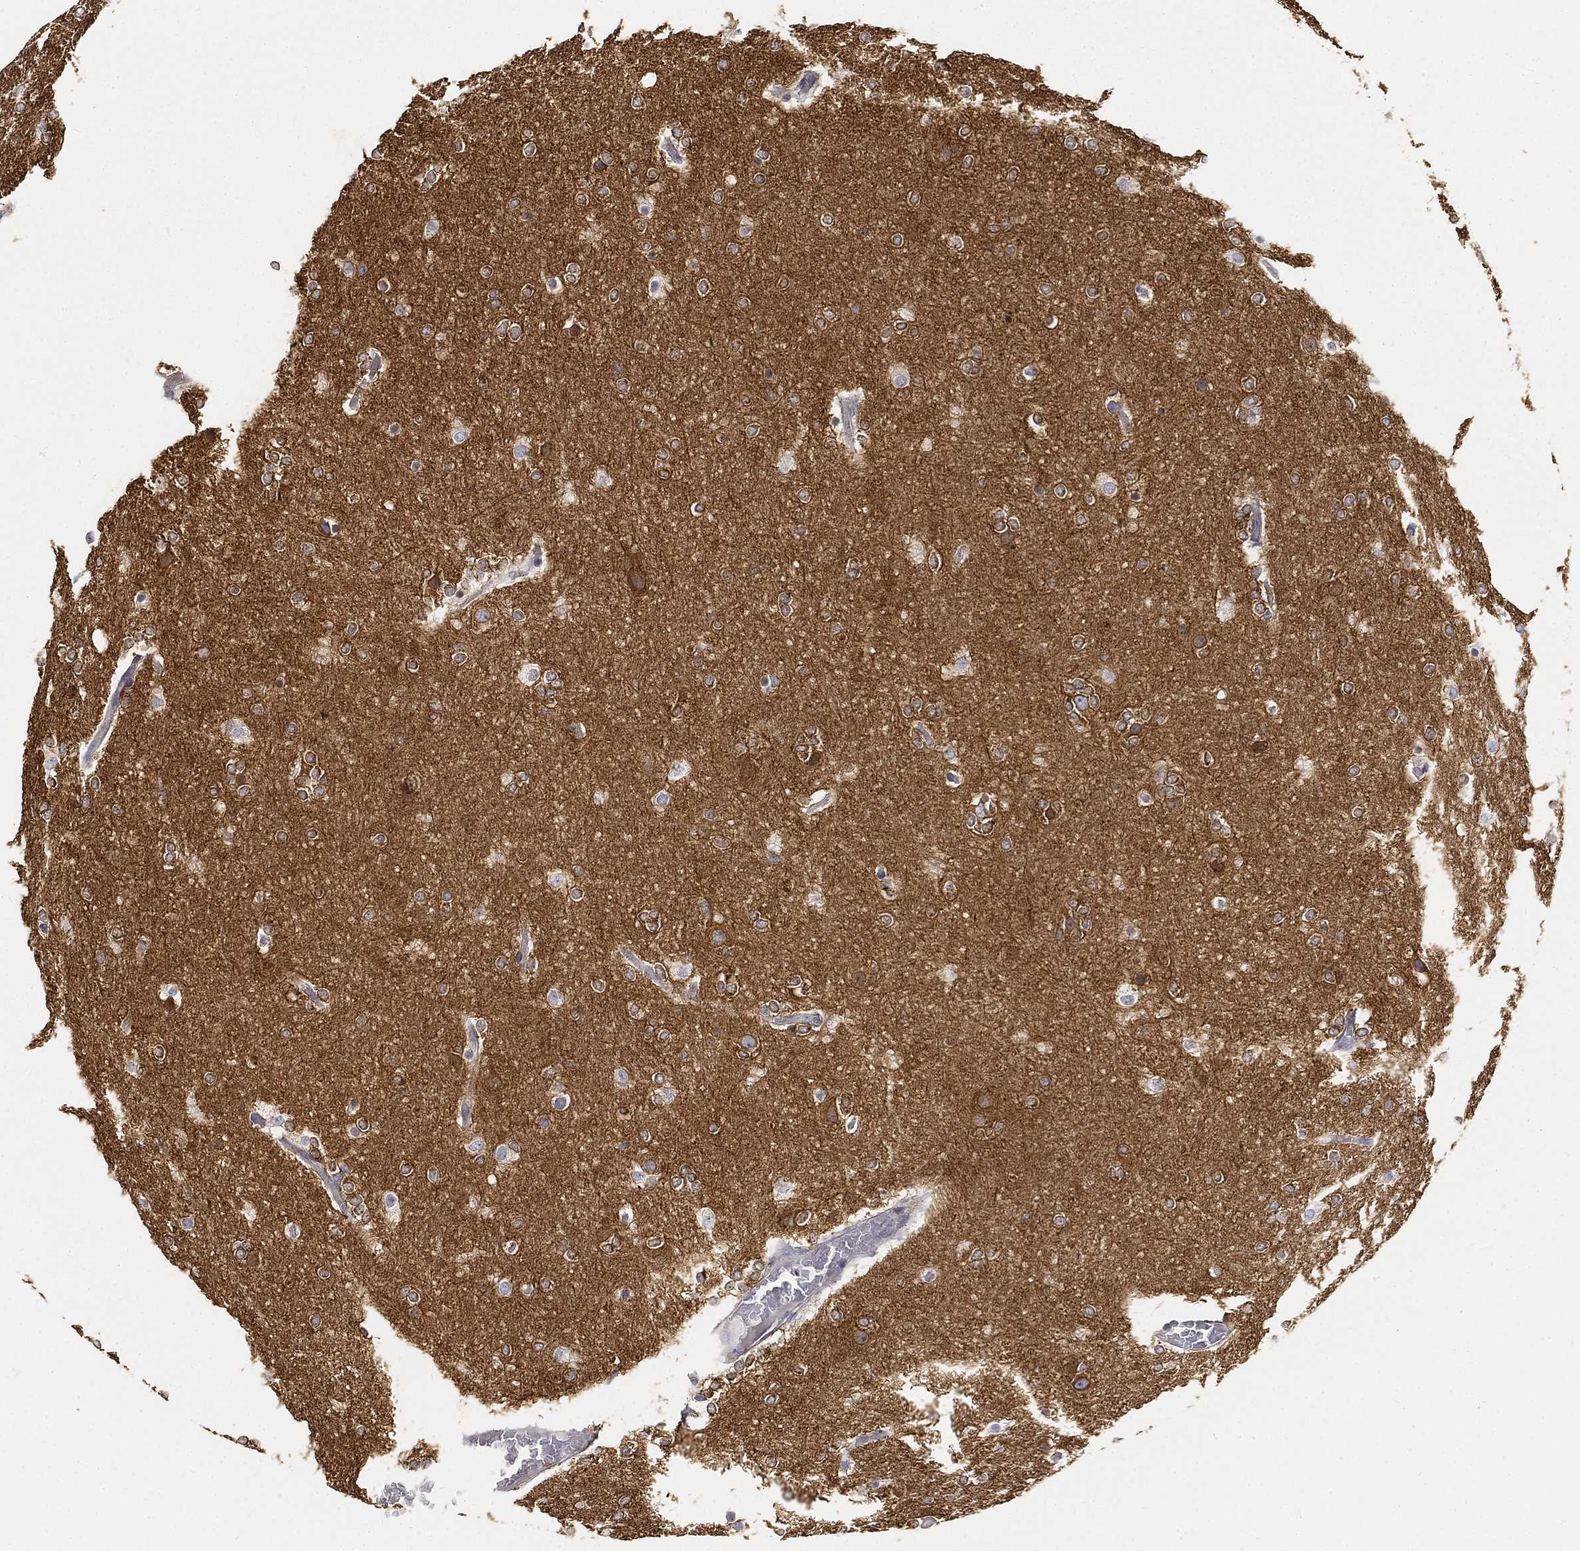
{"staining": {"intensity": "negative", "quantity": "none", "location": "none"}, "tissue": "glioma", "cell_type": "Tumor cells", "image_type": "cancer", "snomed": [{"axis": "morphology", "description": "Glioma, malignant, High grade"}, {"axis": "topography", "description": "Brain"}], "caption": "IHC of human glioma displays no expression in tumor cells.", "gene": "TMEM25", "patient": {"sex": "female", "age": 61}}